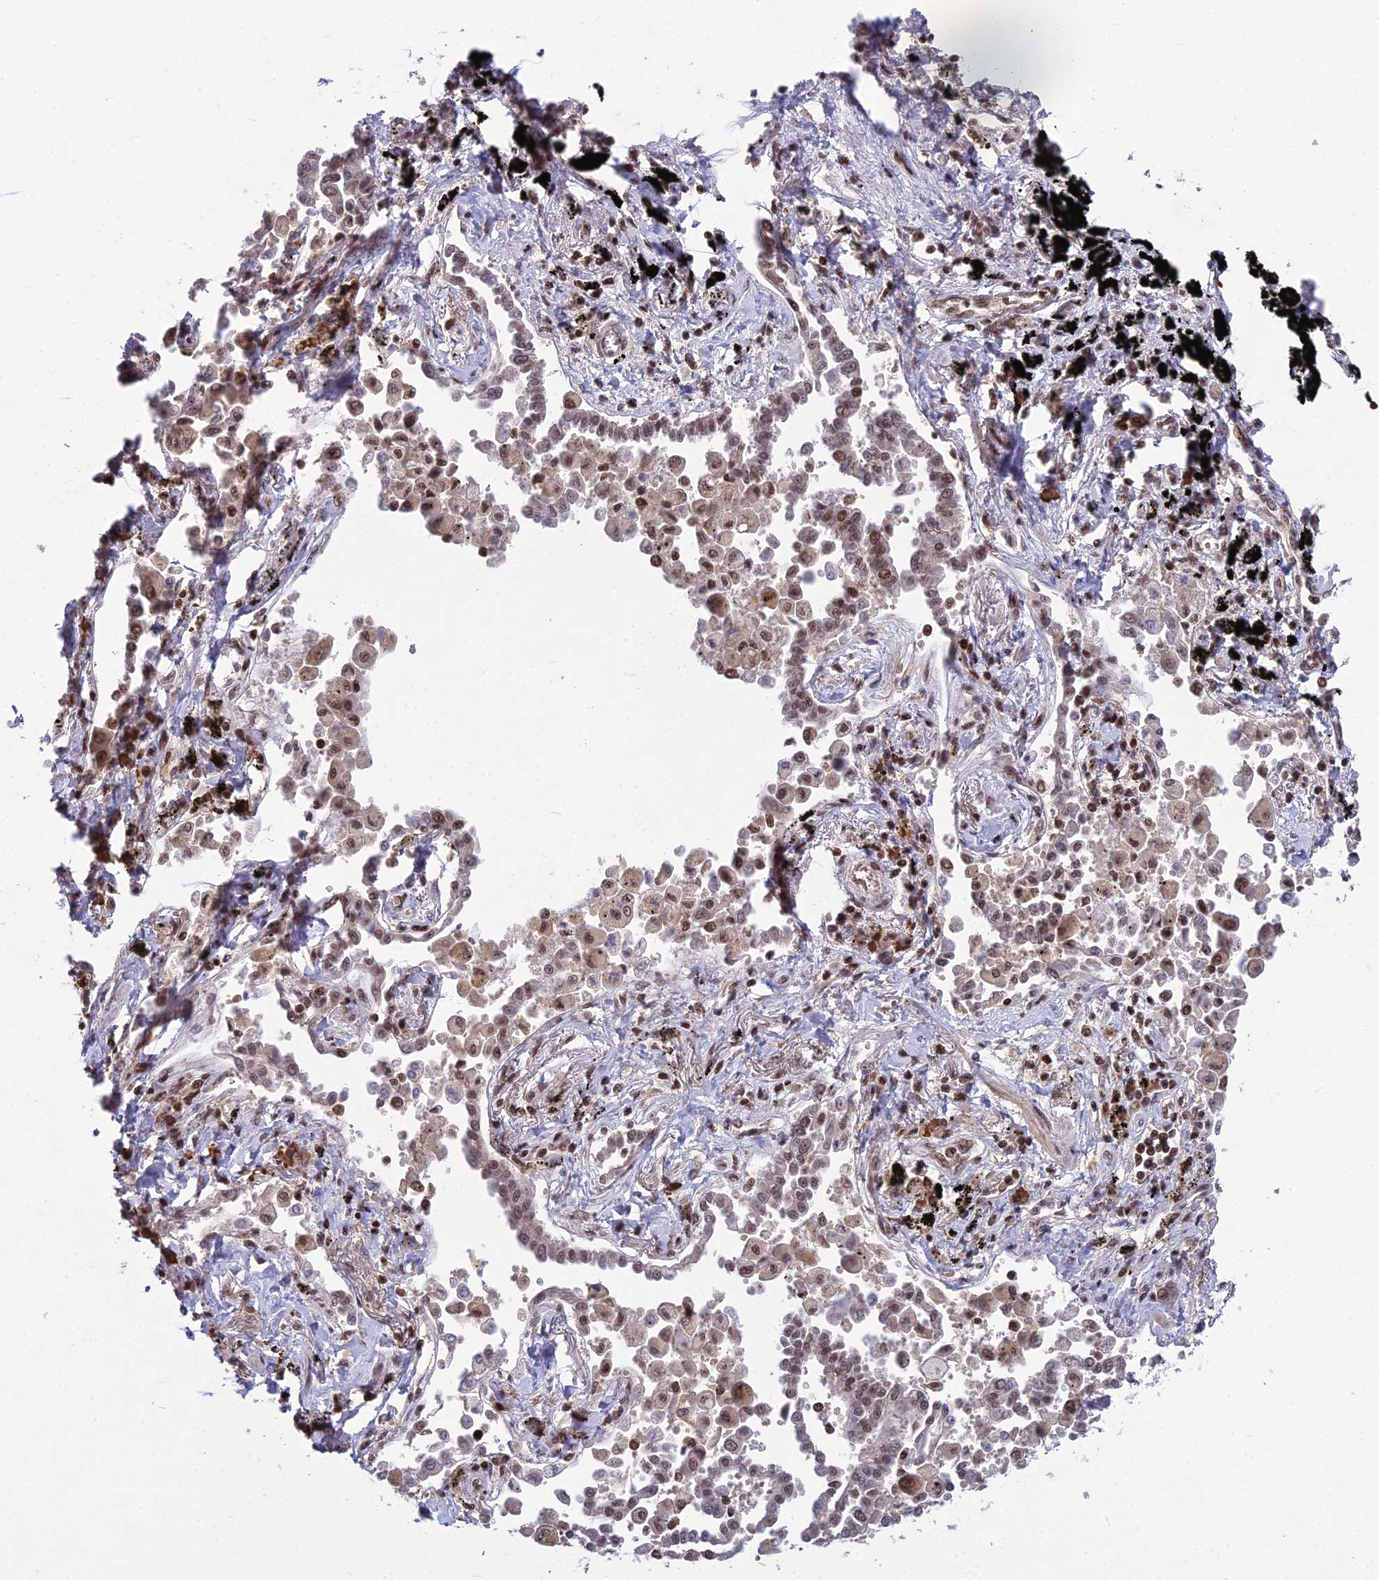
{"staining": {"intensity": "weak", "quantity": ">75%", "location": "nuclear"}, "tissue": "lung cancer", "cell_type": "Tumor cells", "image_type": "cancer", "snomed": [{"axis": "morphology", "description": "Adenocarcinoma, NOS"}, {"axis": "topography", "description": "Lung"}], "caption": "Brown immunohistochemical staining in human adenocarcinoma (lung) demonstrates weak nuclear staining in approximately >75% of tumor cells.", "gene": "GMEB1", "patient": {"sex": "male", "age": 67}}